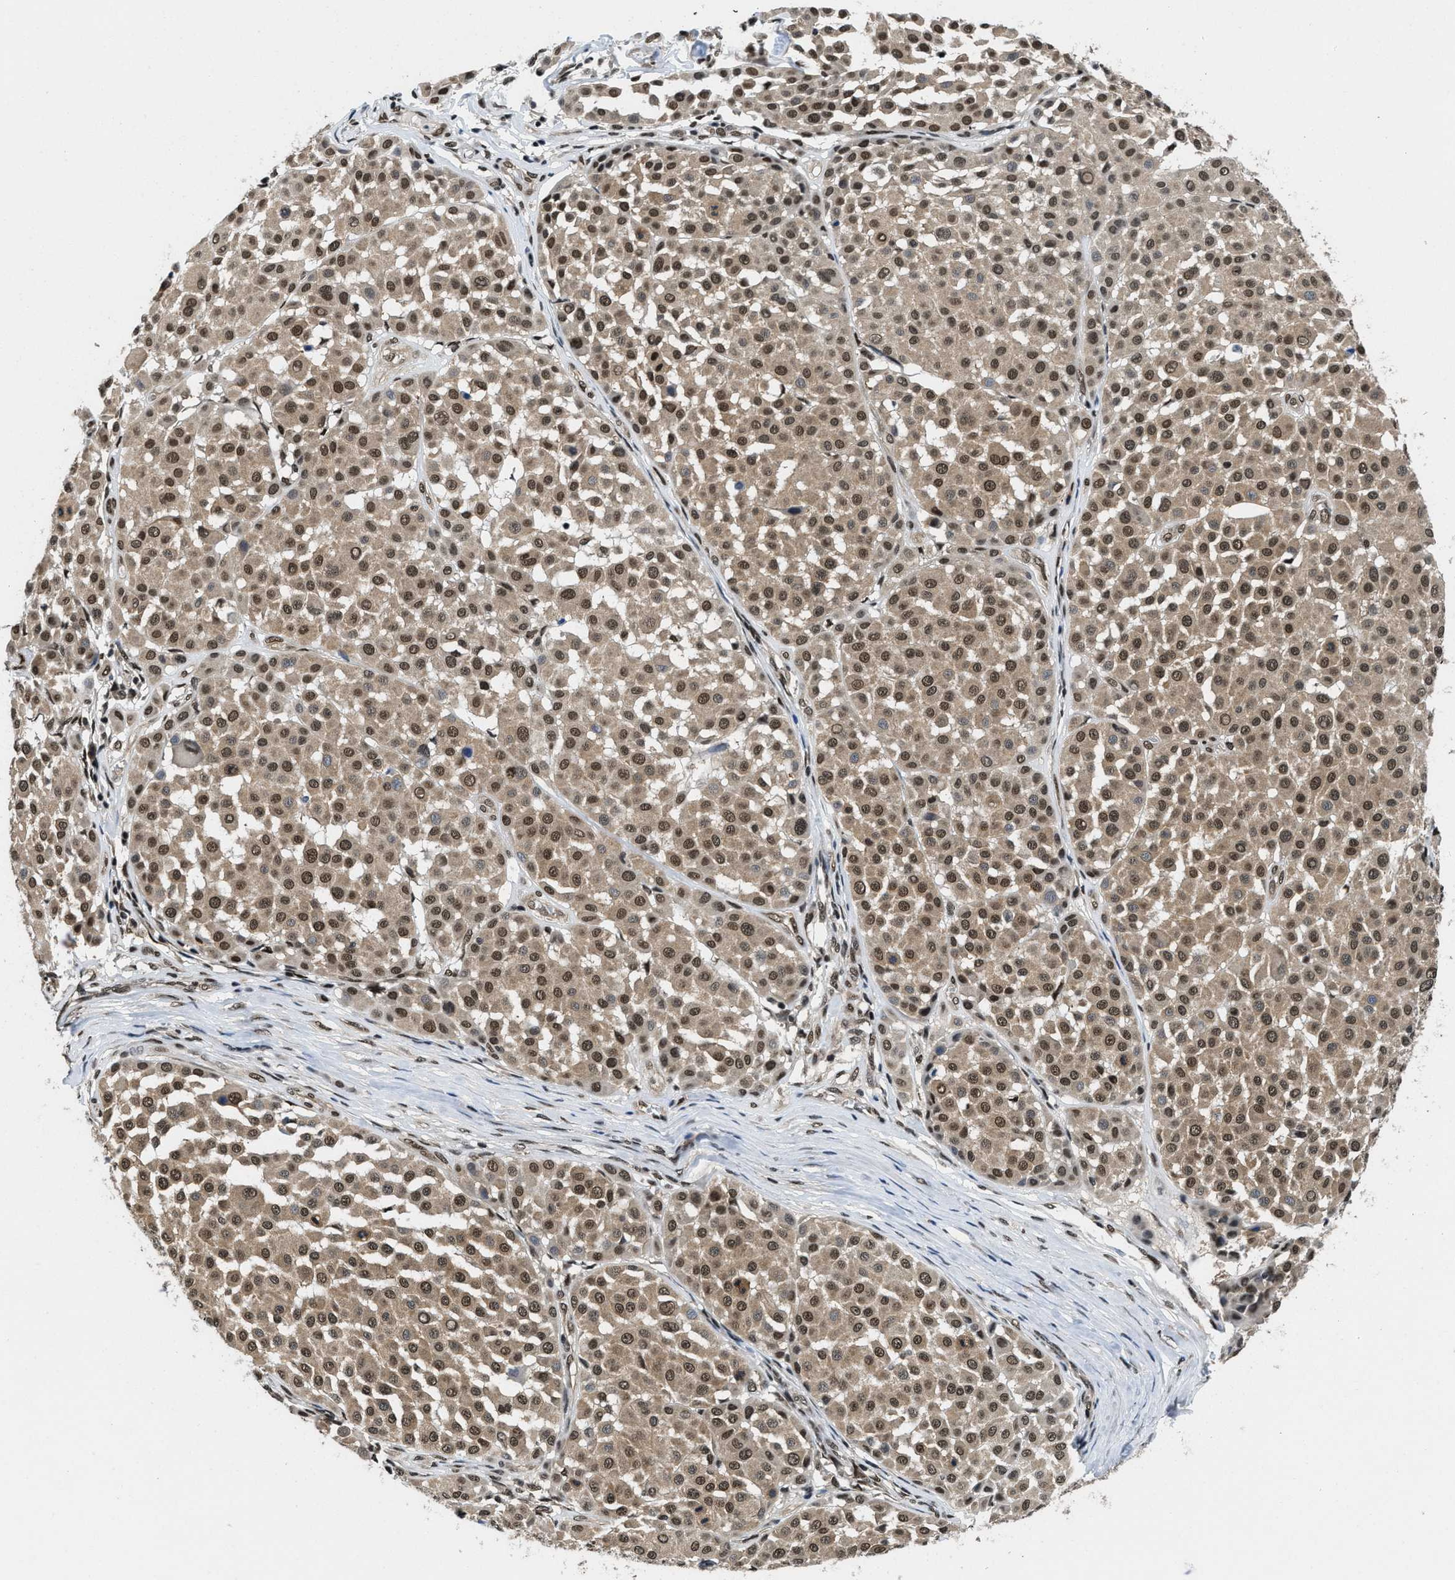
{"staining": {"intensity": "moderate", "quantity": ">75%", "location": "cytoplasmic/membranous,nuclear"}, "tissue": "melanoma", "cell_type": "Tumor cells", "image_type": "cancer", "snomed": [{"axis": "morphology", "description": "Malignant melanoma, Metastatic site"}, {"axis": "topography", "description": "Soft tissue"}], "caption": "A high-resolution image shows immunohistochemistry (IHC) staining of melanoma, which exhibits moderate cytoplasmic/membranous and nuclear expression in about >75% of tumor cells.", "gene": "SAFB", "patient": {"sex": "male", "age": 41}}